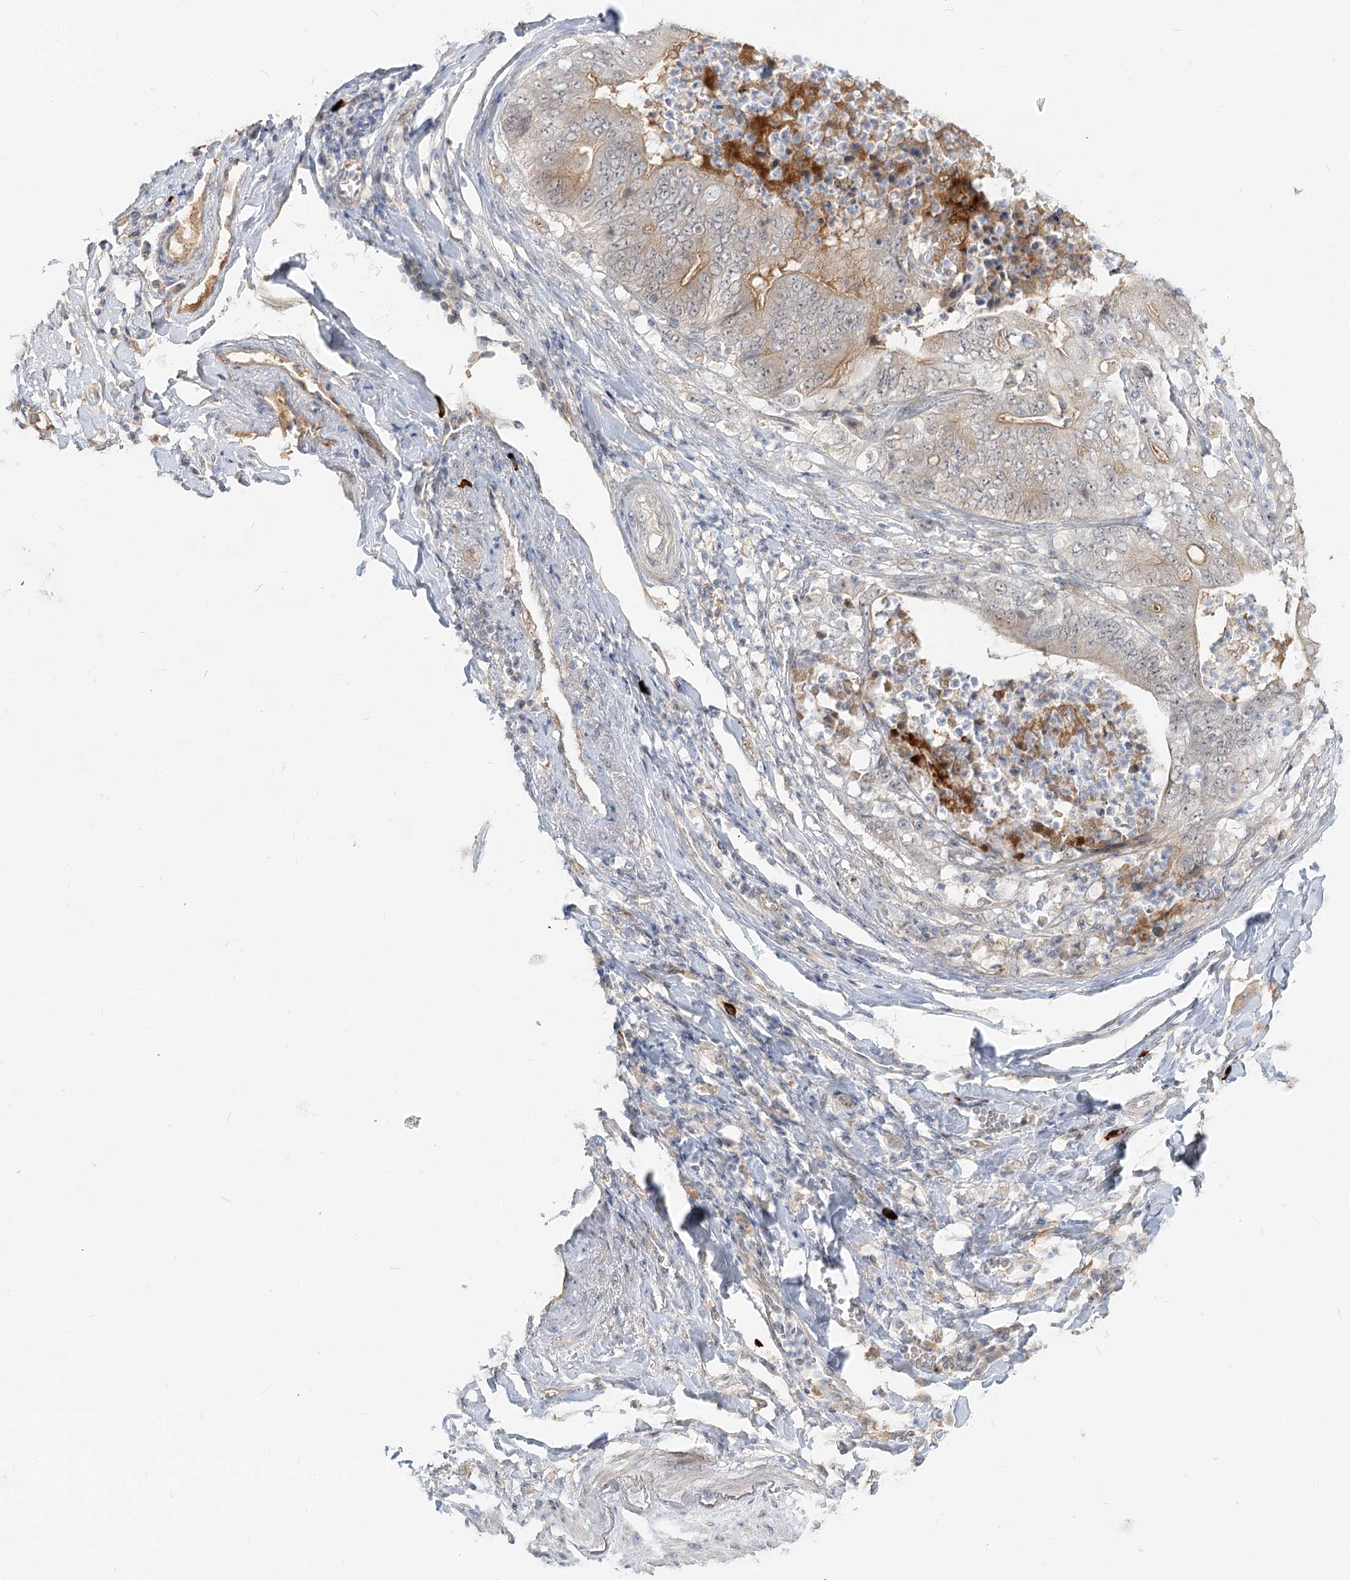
{"staining": {"intensity": "weak", "quantity": "25%-75%", "location": "cytoplasmic/membranous"}, "tissue": "stomach cancer", "cell_type": "Tumor cells", "image_type": "cancer", "snomed": [{"axis": "morphology", "description": "Adenocarcinoma, NOS"}, {"axis": "topography", "description": "Stomach"}], "caption": "Immunohistochemistry (IHC) (DAB) staining of human stomach cancer demonstrates weak cytoplasmic/membranous protein expression in about 25%-75% of tumor cells. (DAB IHC, brown staining for protein, blue staining for nuclei).", "gene": "GUCY2C", "patient": {"sex": "female", "age": 73}}